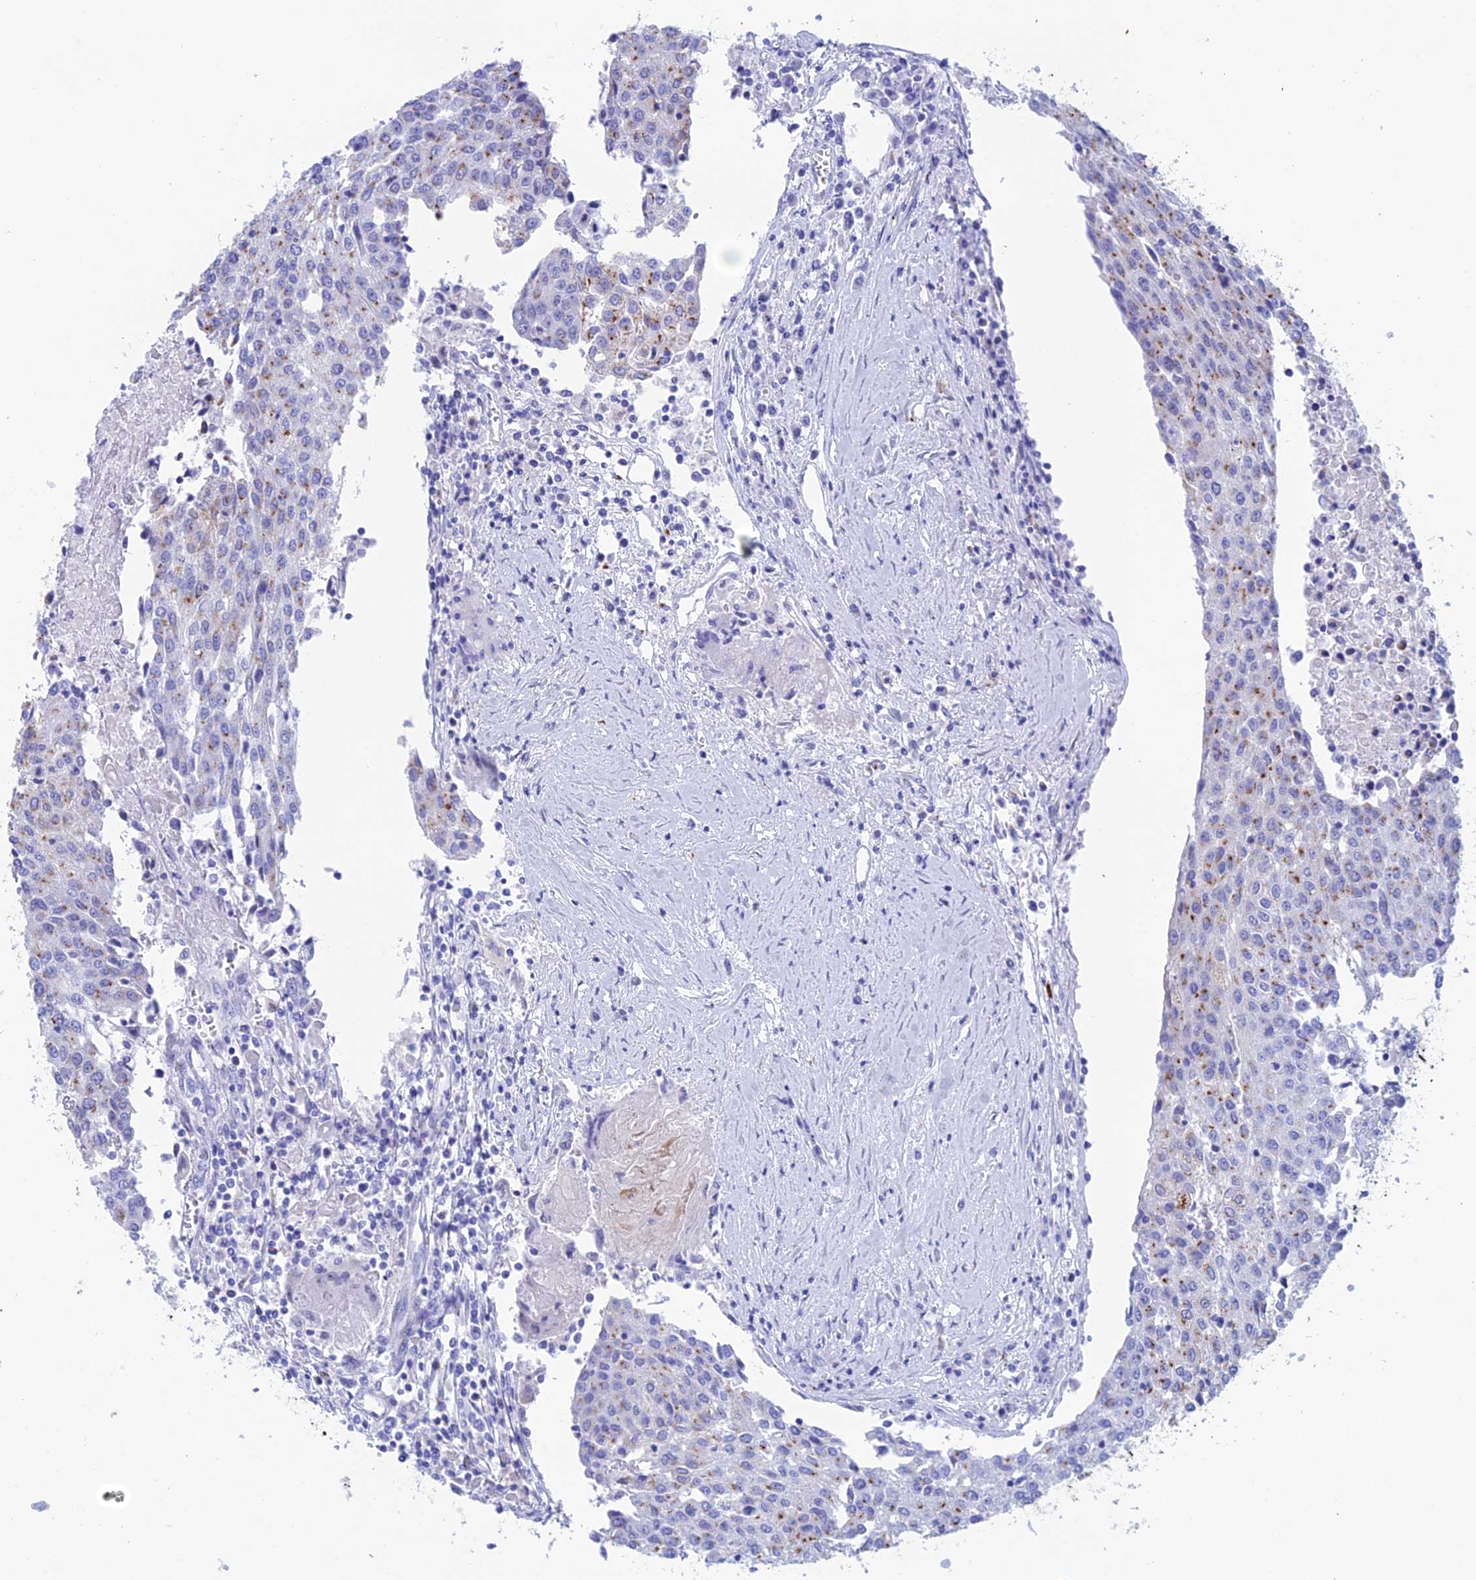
{"staining": {"intensity": "weak", "quantity": "25%-75%", "location": "cytoplasmic/membranous"}, "tissue": "urothelial cancer", "cell_type": "Tumor cells", "image_type": "cancer", "snomed": [{"axis": "morphology", "description": "Urothelial carcinoma, High grade"}, {"axis": "topography", "description": "Urinary bladder"}], "caption": "Protein staining of urothelial cancer tissue exhibits weak cytoplasmic/membranous expression in approximately 25%-75% of tumor cells.", "gene": "ERICH4", "patient": {"sex": "female", "age": 85}}